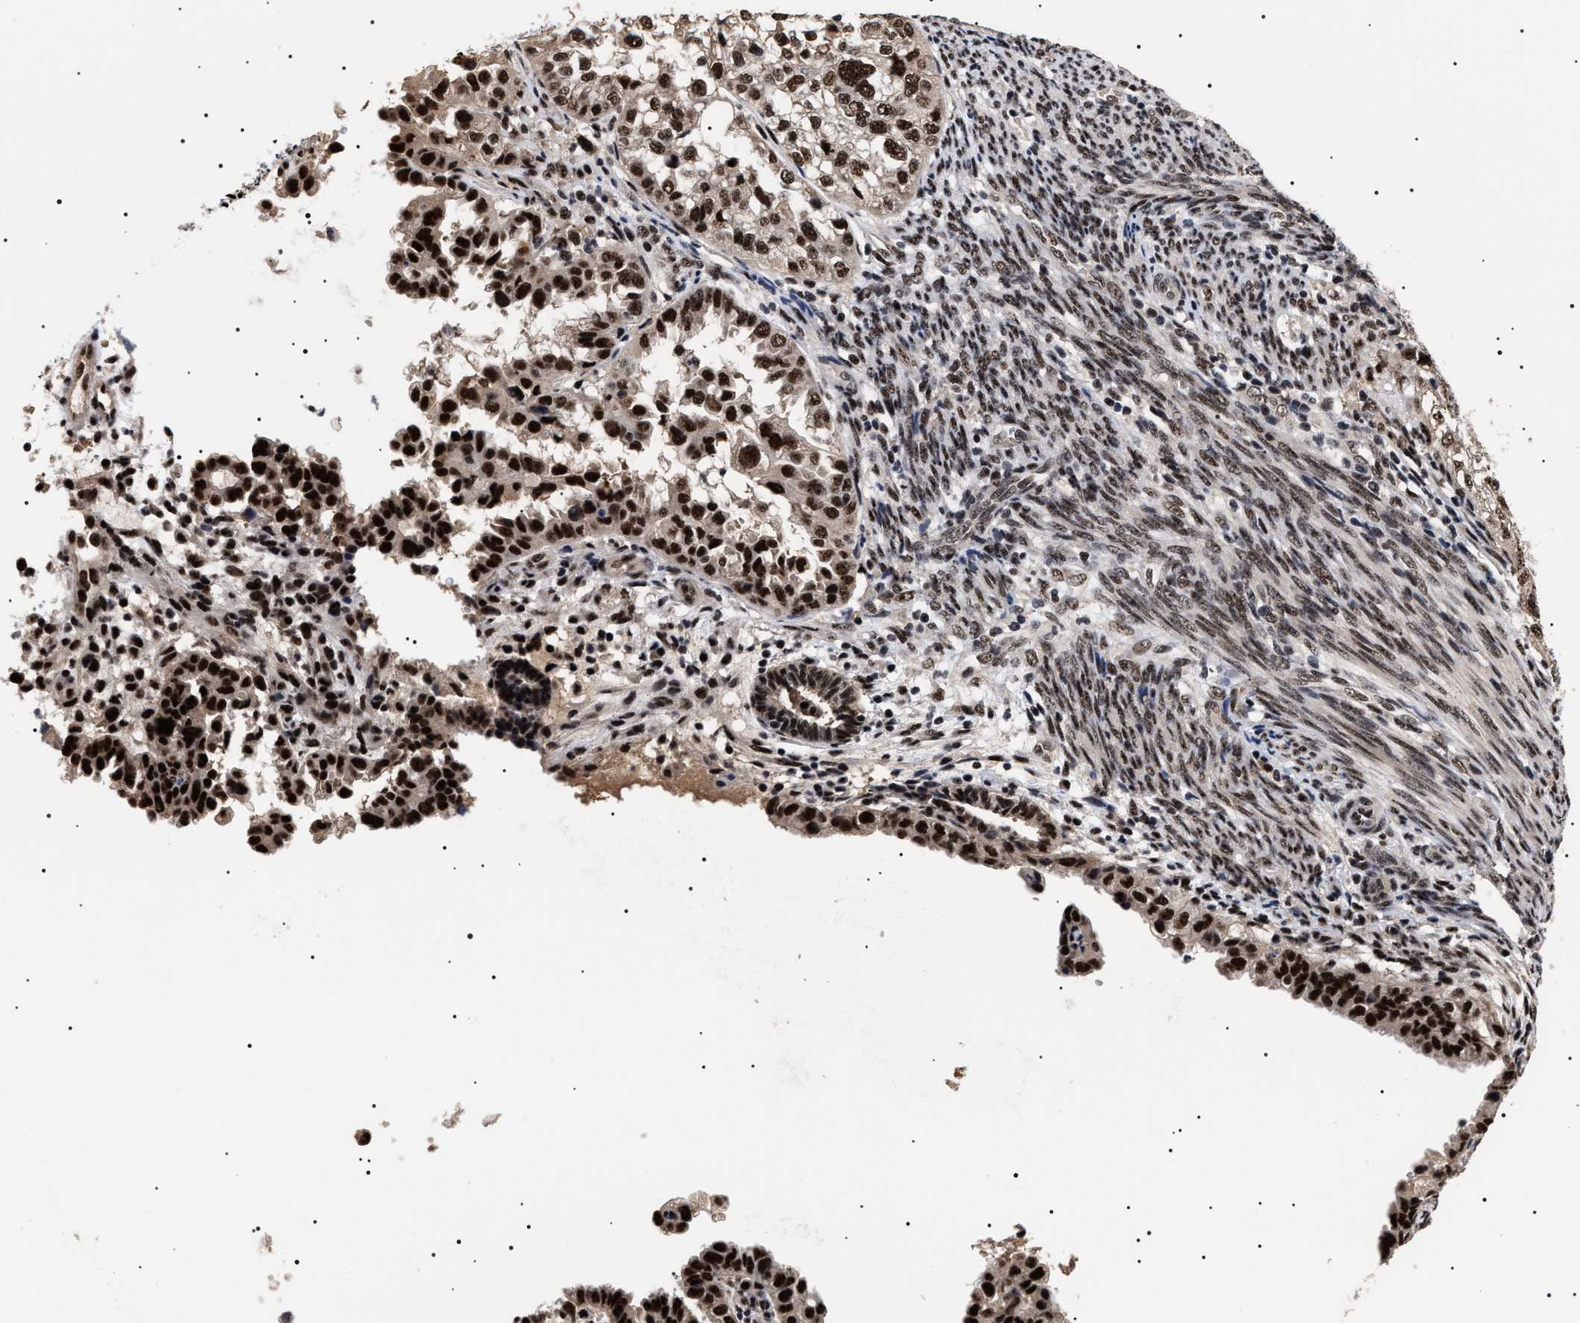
{"staining": {"intensity": "strong", "quantity": ">75%", "location": "nuclear"}, "tissue": "endometrial cancer", "cell_type": "Tumor cells", "image_type": "cancer", "snomed": [{"axis": "morphology", "description": "Adenocarcinoma, NOS"}, {"axis": "topography", "description": "Endometrium"}], "caption": "A high amount of strong nuclear expression is seen in about >75% of tumor cells in endometrial adenocarcinoma tissue.", "gene": "CAAP1", "patient": {"sex": "female", "age": 85}}